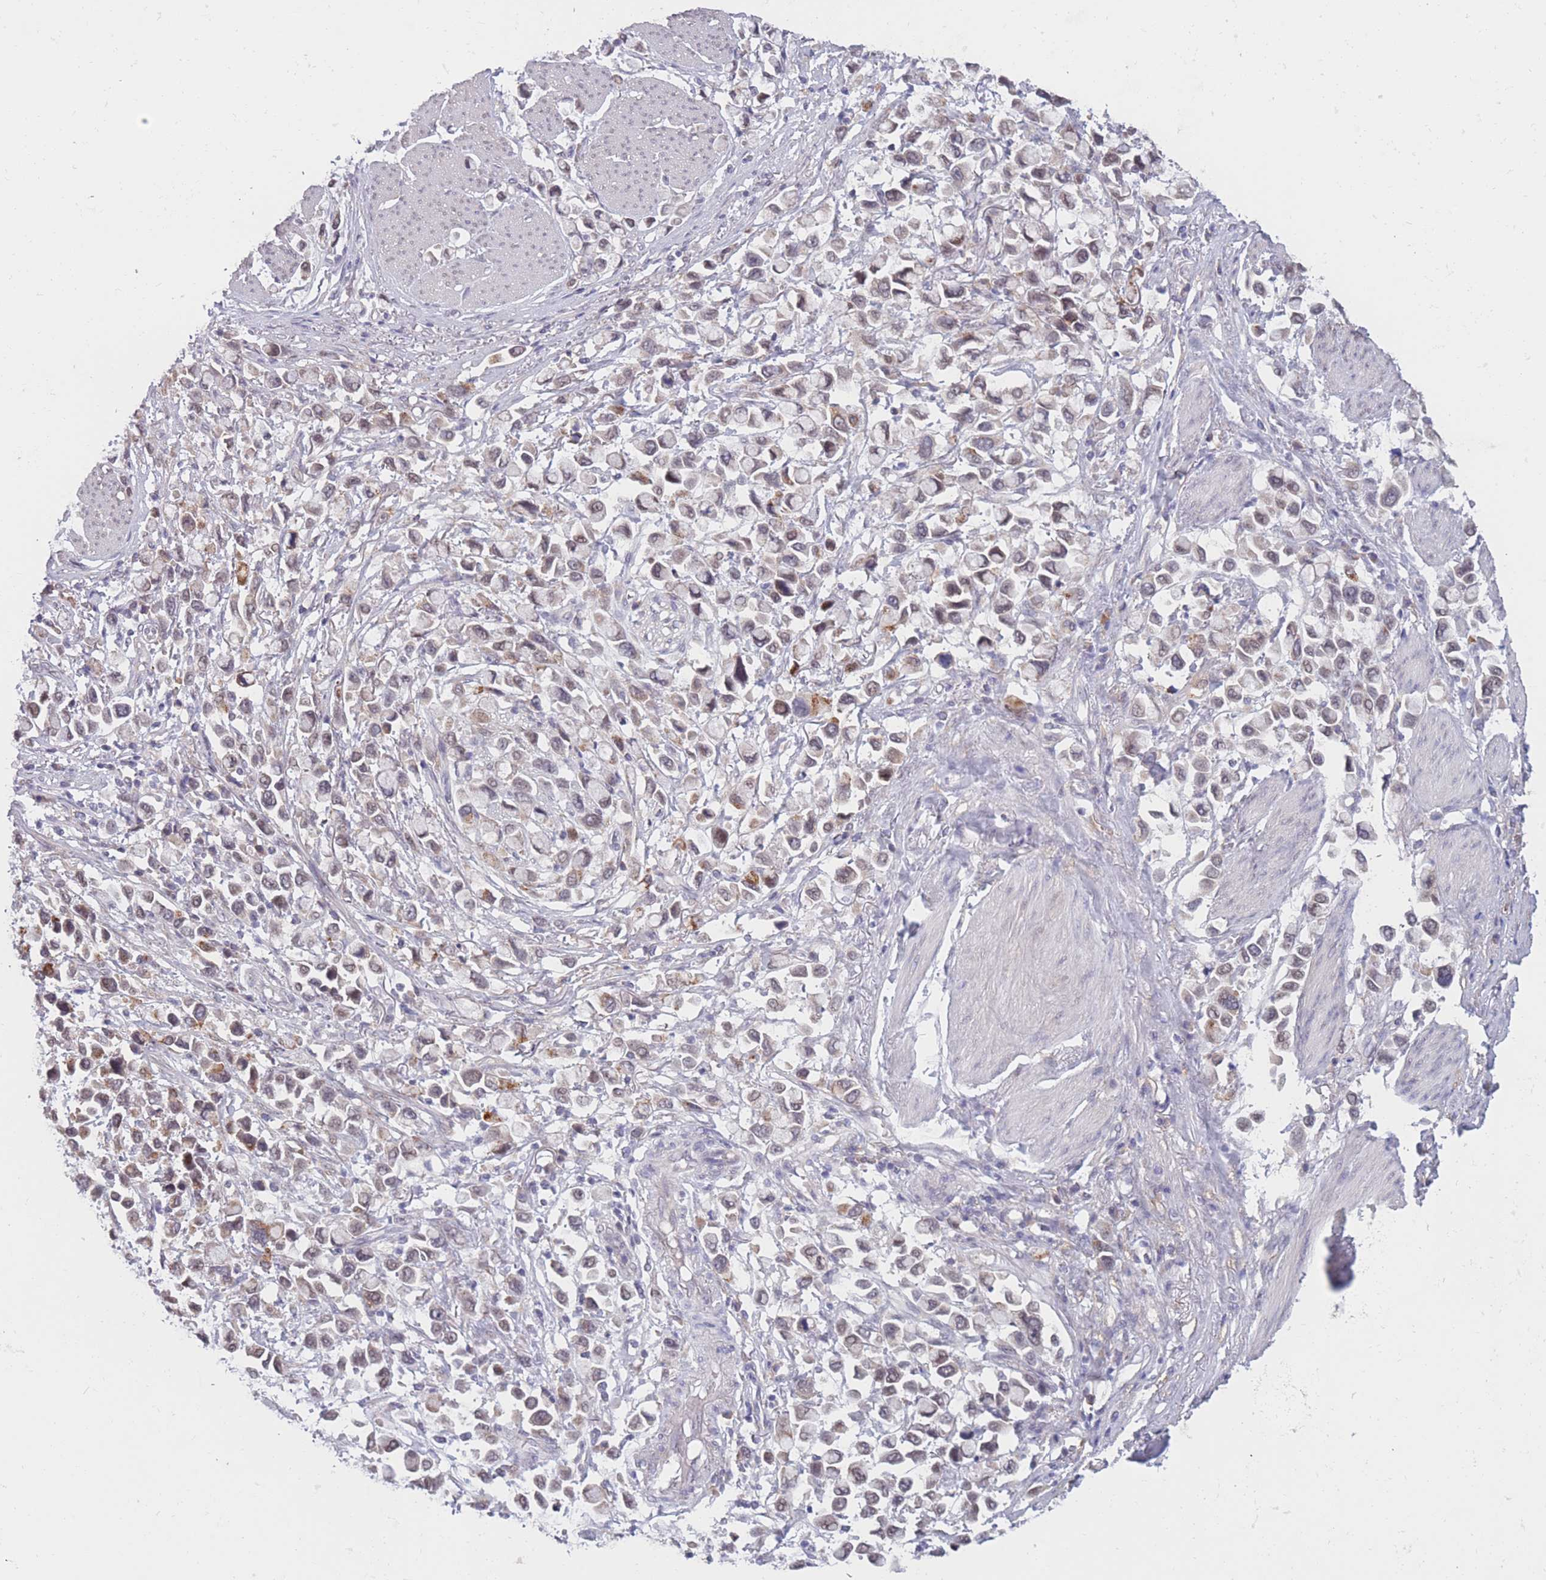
{"staining": {"intensity": "weak", "quantity": "<25%", "location": "cytoplasmic/membranous"}, "tissue": "stomach cancer", "cell_type": "Tumor cells", "image_type": "cancer", "snomed": [{"axis": "morphology", "description": "Adenocarcinoma, NOS"}, {"axis": "topography", "description": "Stomach"}], "caption": "This is a image of immunohistochemistry staining of adenocarcinoma (stomach), which shows no positivity in tumor cells.", "gene": "COL27A1", "patient": {"sex": "female", "age": 81}}